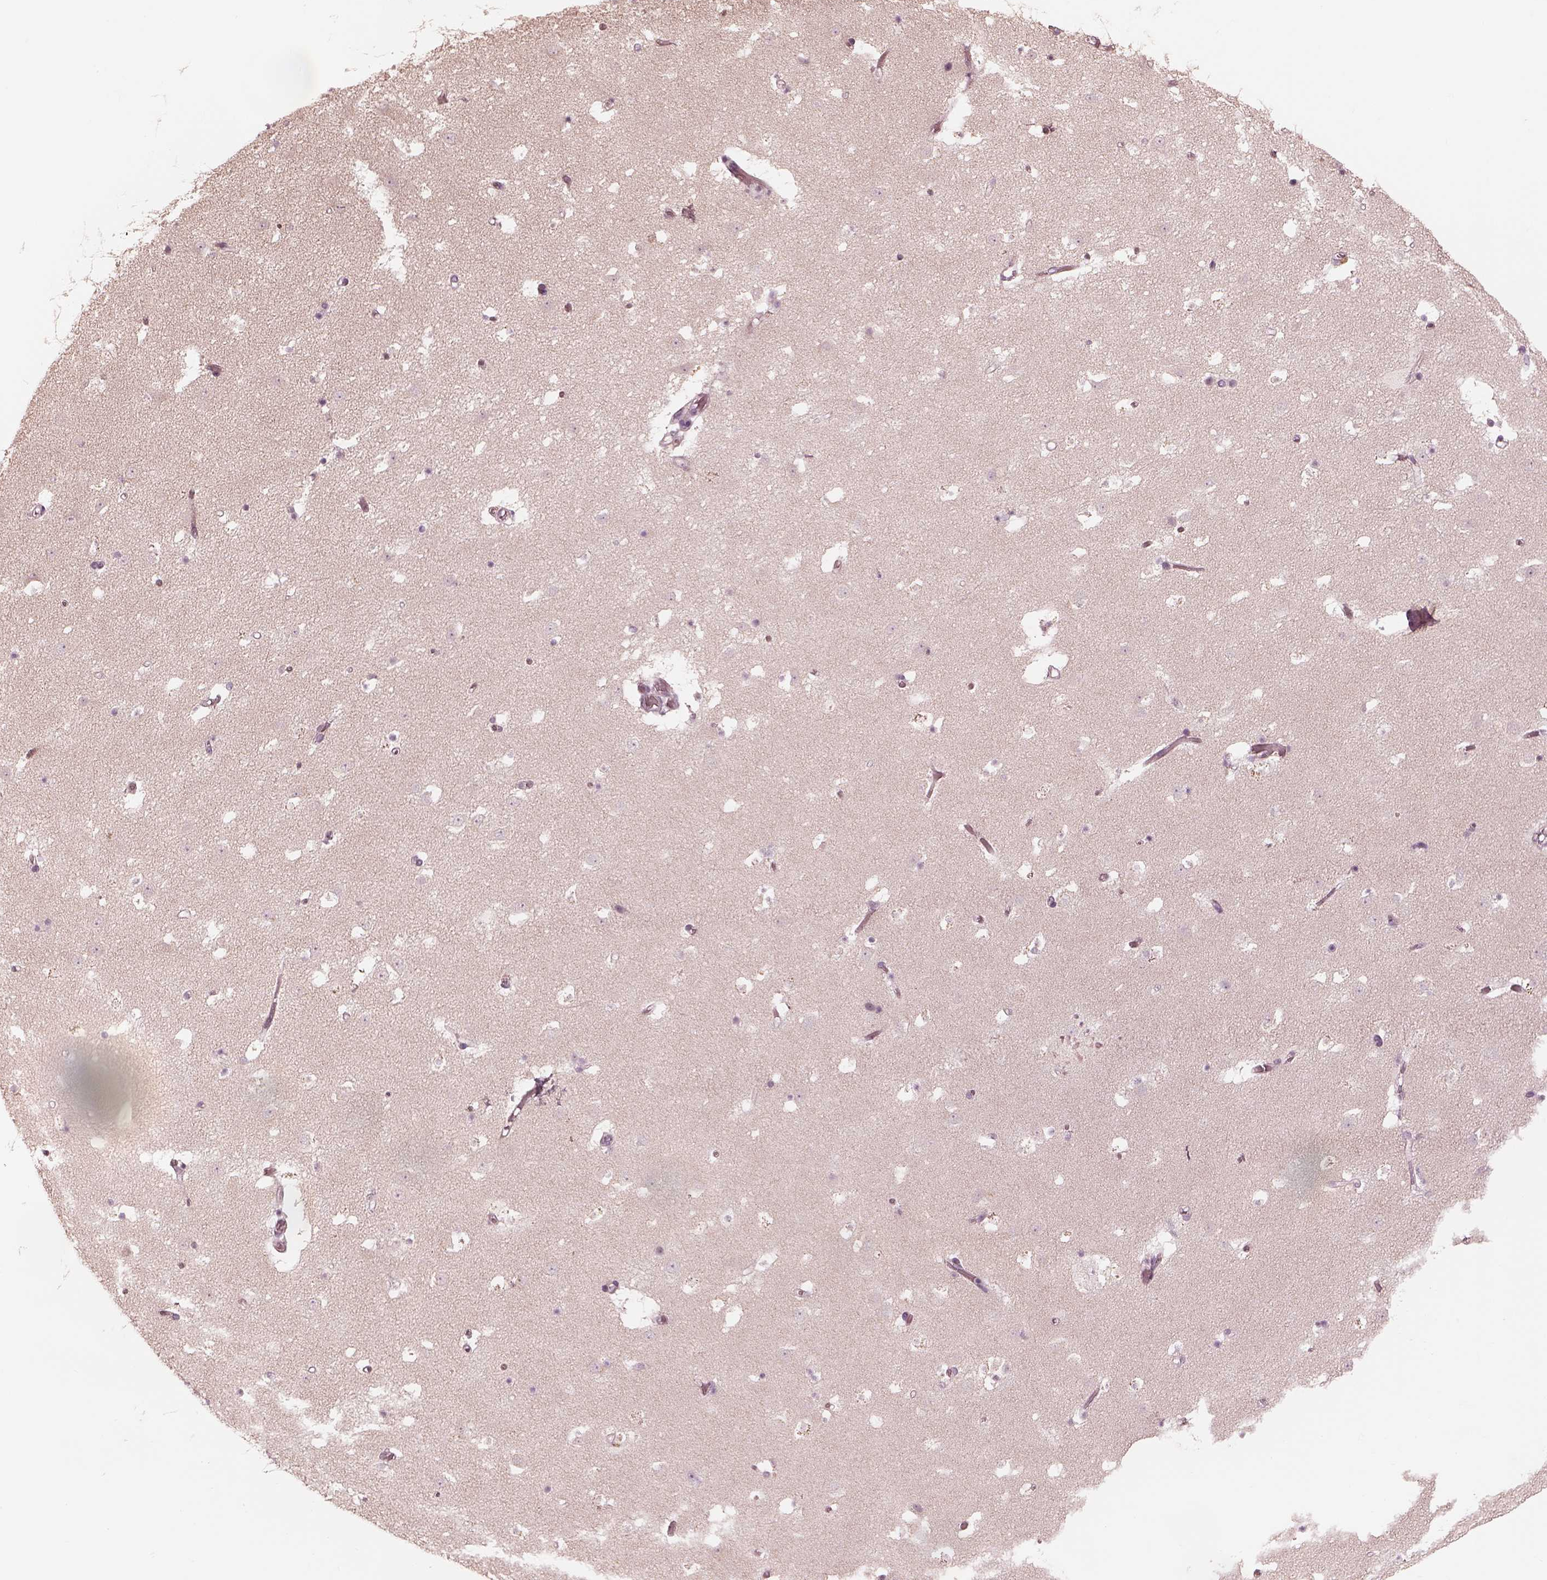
{"staining": {"intensity": "negative", "quantity": "none", "location": "none"}, "tissue": "caudate", "cell_type": "Glial cells", "image_type": "normal", "snomed": [{"axis": "morphology", "description": "Normal tissue, NOS"}, {"axis": "topography", "description": "Lateral ventricle wall"}], "caption": "Immunohistochemistry (IHC) micrograph of normal caudate: human caudate stained with DAB (3,3'-diaminobenzidine) shows no significant protein positivity in glial cells. (DAB immunohistochemistry (IHC) visualized using brightfield microscopy, high magnification).", "gene": "ANKLE1", "patient": {"sex": "female", "age": 42}}